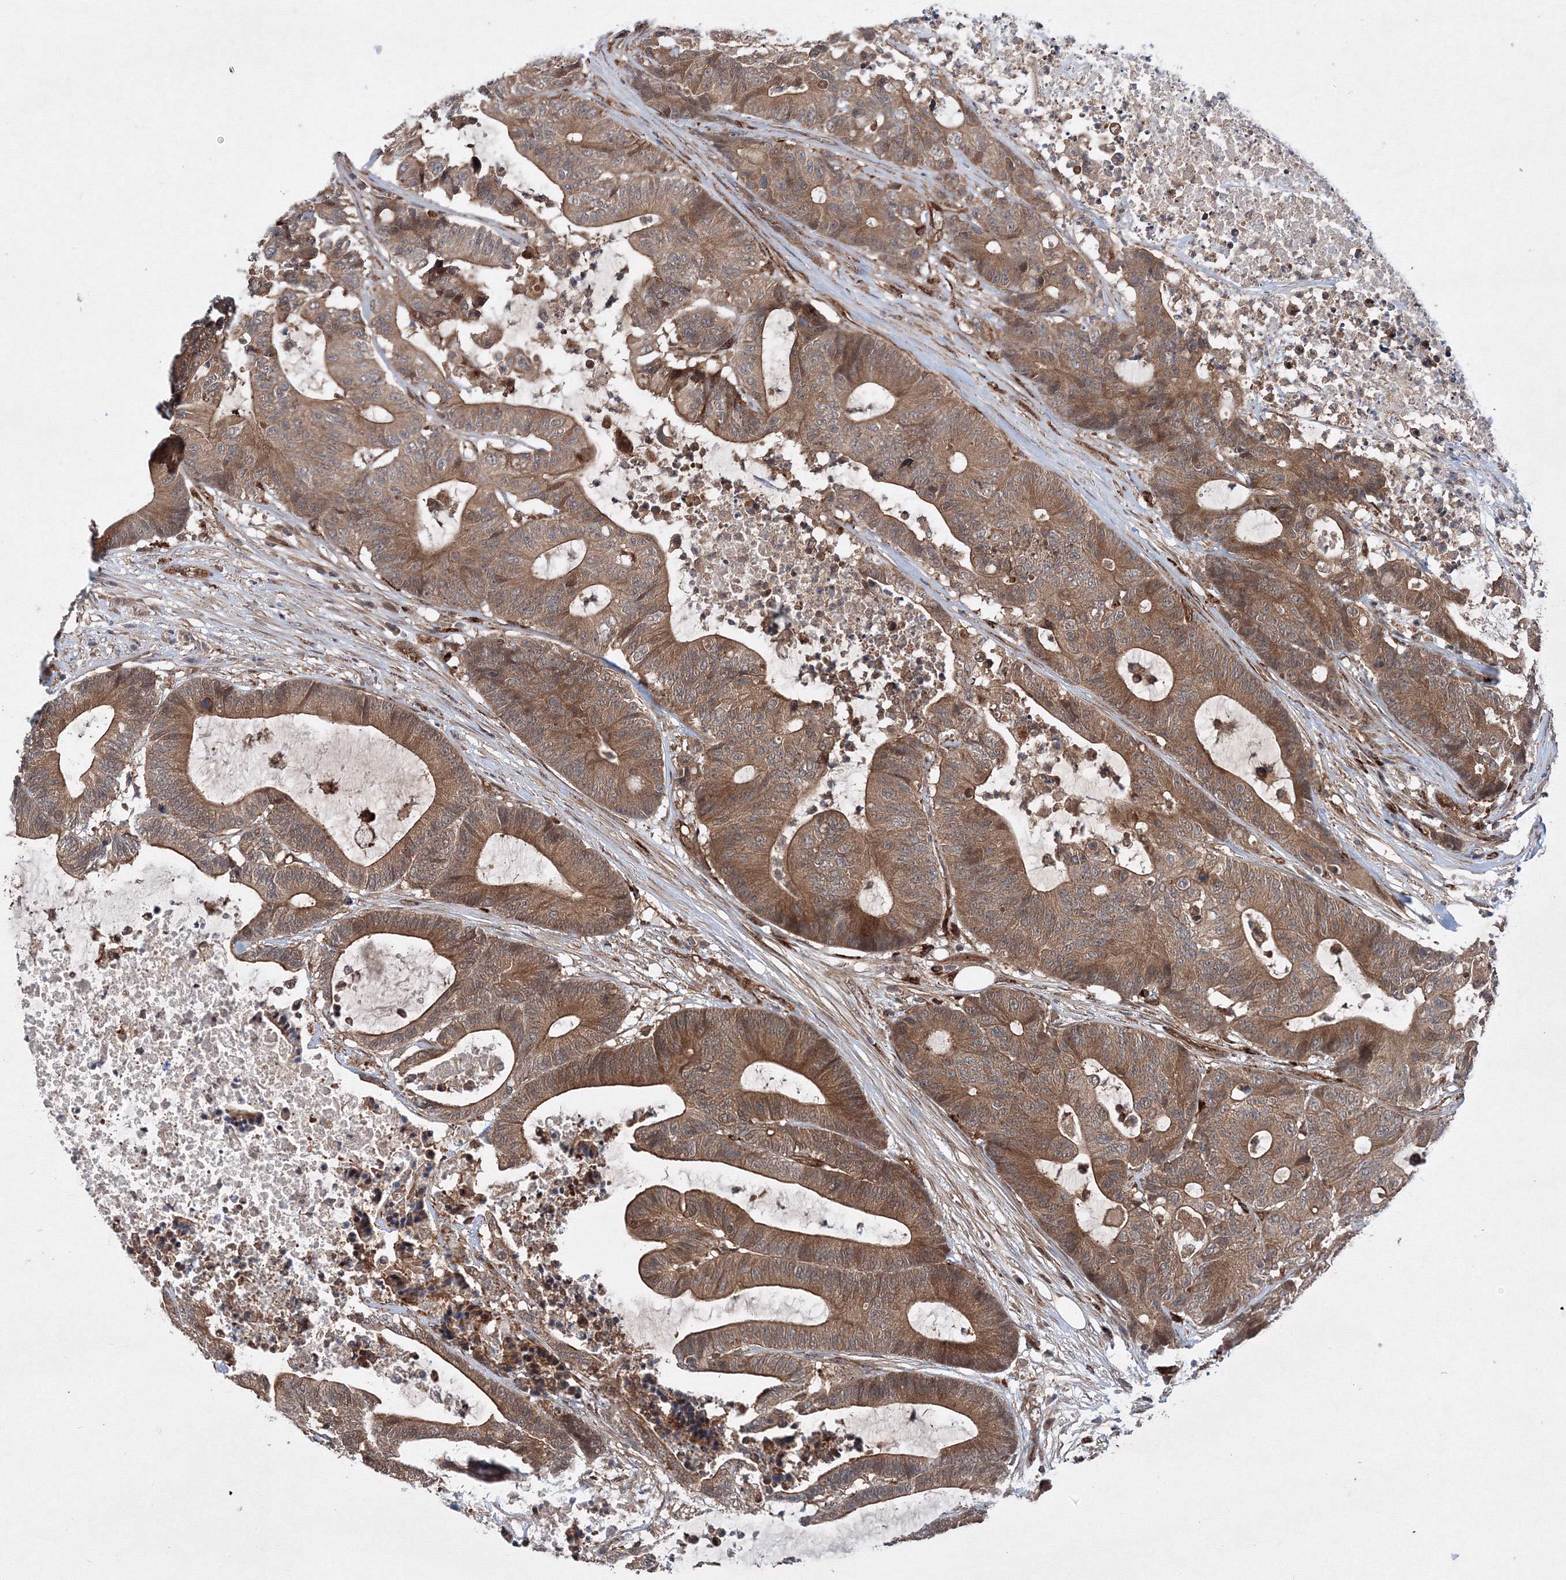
{"staining": {"intensity": "moderate", "quantity": ">75%", "location": "cytoplasmic/membranous"}, "tissue": "colorectal cancer", "cell_type": "Tumor cells", "image_type": "cancer", "snomed": [{"axis": "morphology", "description": "Adenocarcinoma, NOS"}, {"axis": "topography", "description": "Colon"}], "caption": "Colorectal adenocarcinoma stained with a protein marker displays moderate staining in tumor cells.", "gene": "DCTD", "patient": {"sex": "female", "age": 84}}